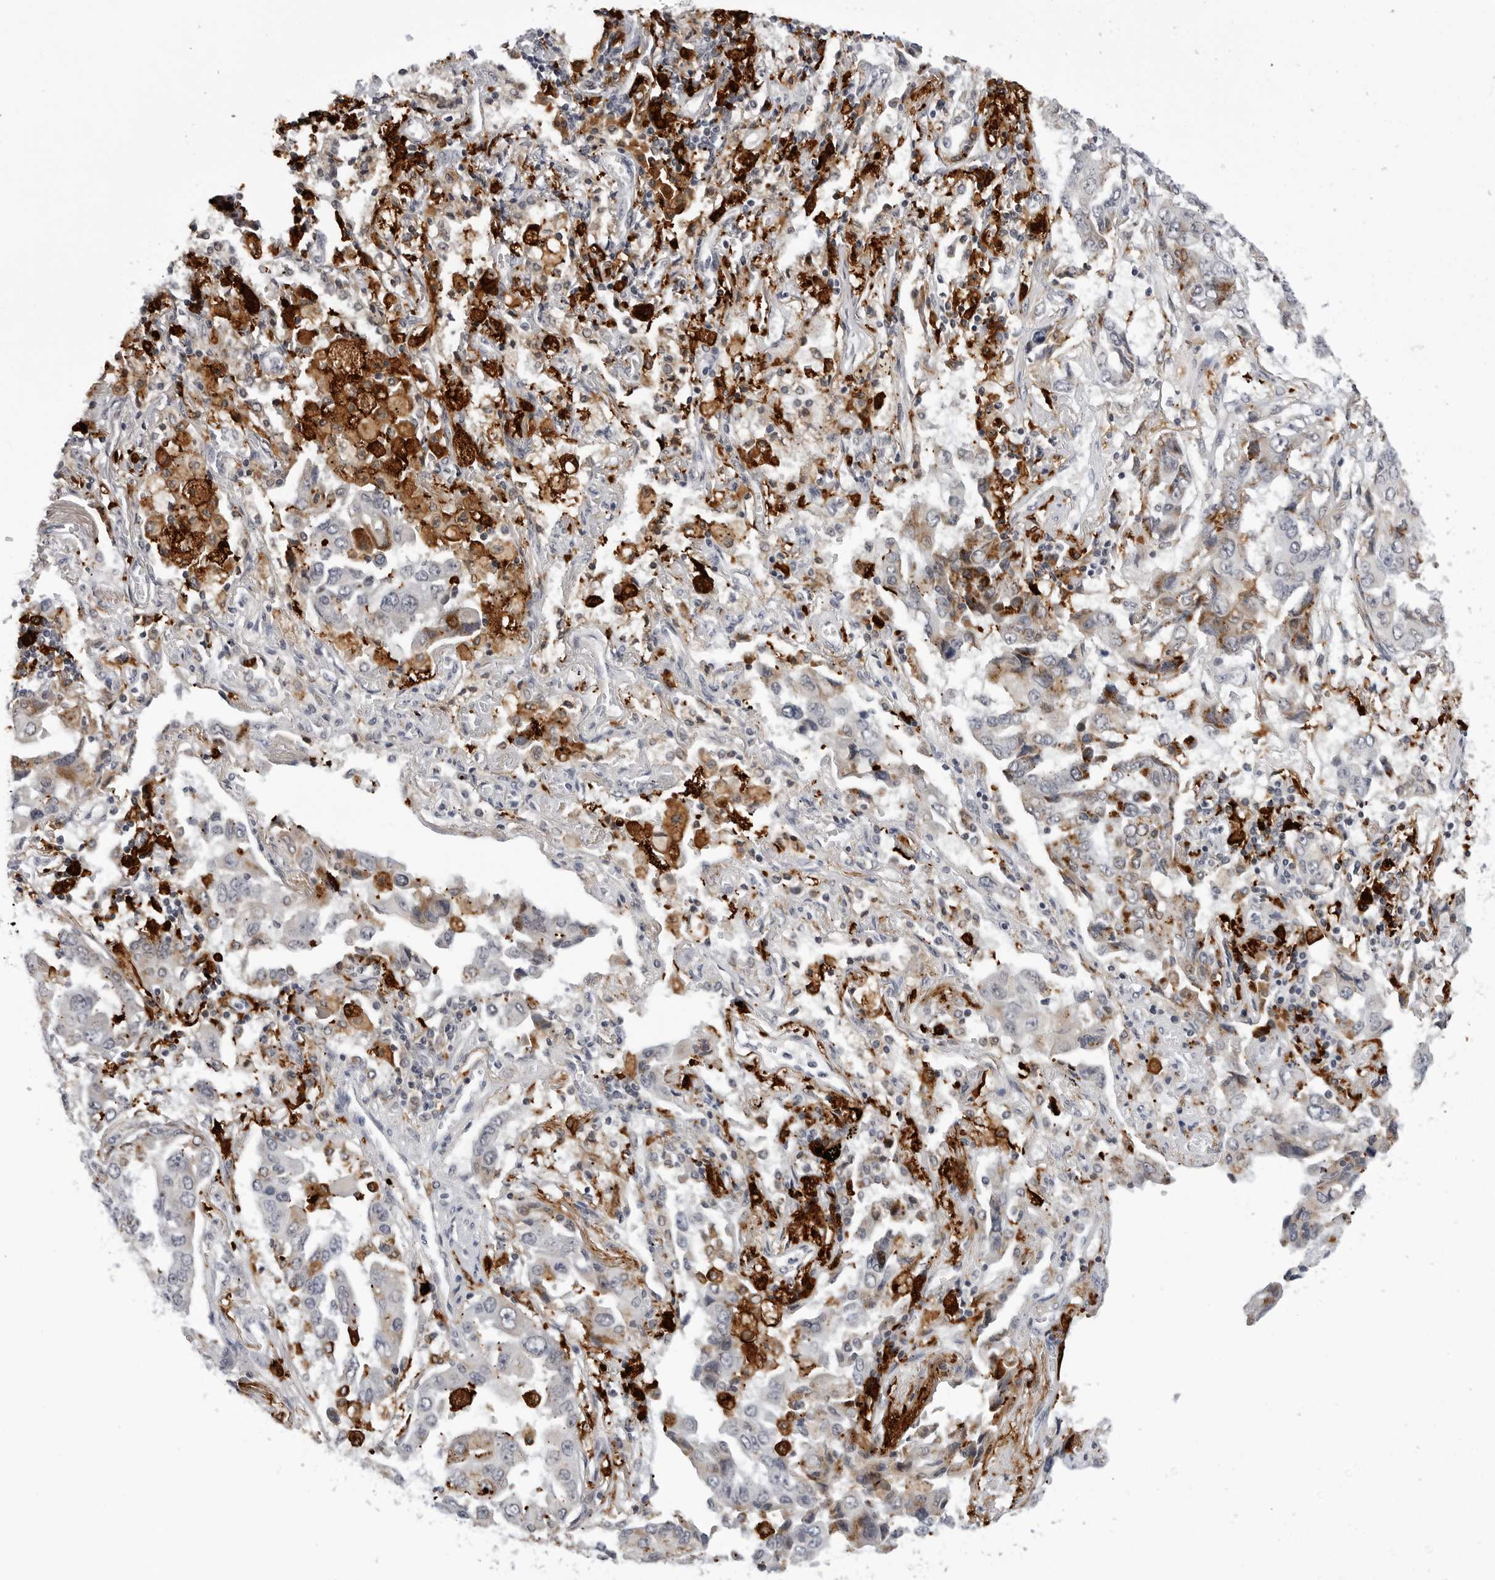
{"staining": {"intensity": "weak", "quantity": "<25%", "location": "cytoplasmic/membranous"}, "tissue": "lung cancer", "cell_type": "Tumor cells", "image_type": "cancer", "snomed": [{"axis": "morphology", "description": "Adenocarcinoma, NOS"}, {"axis": "topography", "description": "Lung"}], "caption": "Histopathology image shows no protein expression in tumor cells of lung cancer tissue.", "gene": "CDK20", "patient": {"sex": "female", "age": 65}}